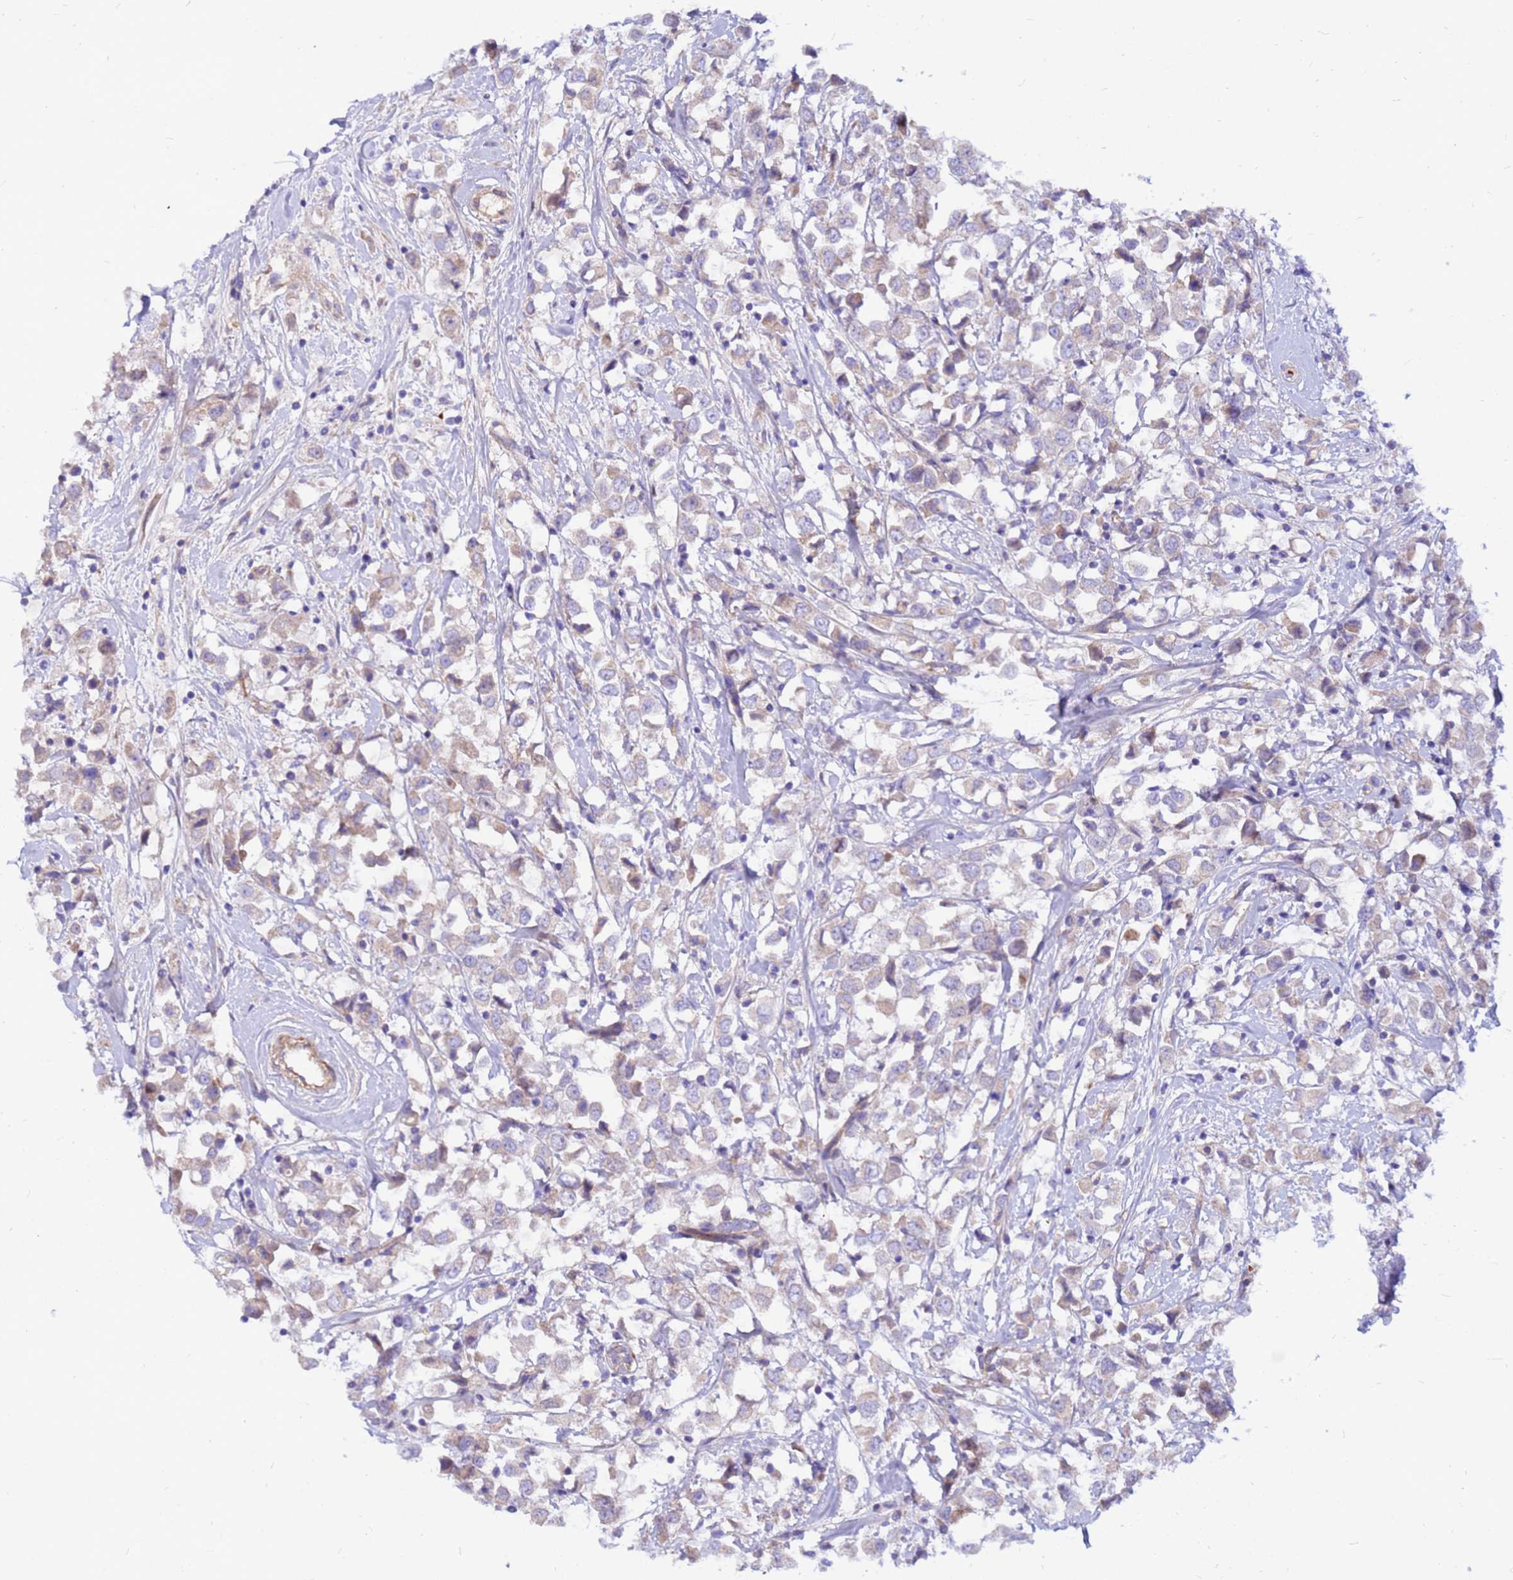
{"staining": {"intensity": "weak", "quantity": "25%-75%", "location": "cytoplasmic/membranous"}, "tissue": "breast cancer", "cell_type": "Tumor cells", "image_type": "cancer", "snomed": [{"axis": "morphology", "description": "Duct carcinoma"}, {"axis": "topography", "description": "Breast"}], "caption": "Breast cancer (intraductal carcinoma) stained for a protein demonstrates weak cytoplasmic/membranous positivity in tumor cells.", "gene": "CRHBP", "patient": {"sex": "female", "age": 61}}